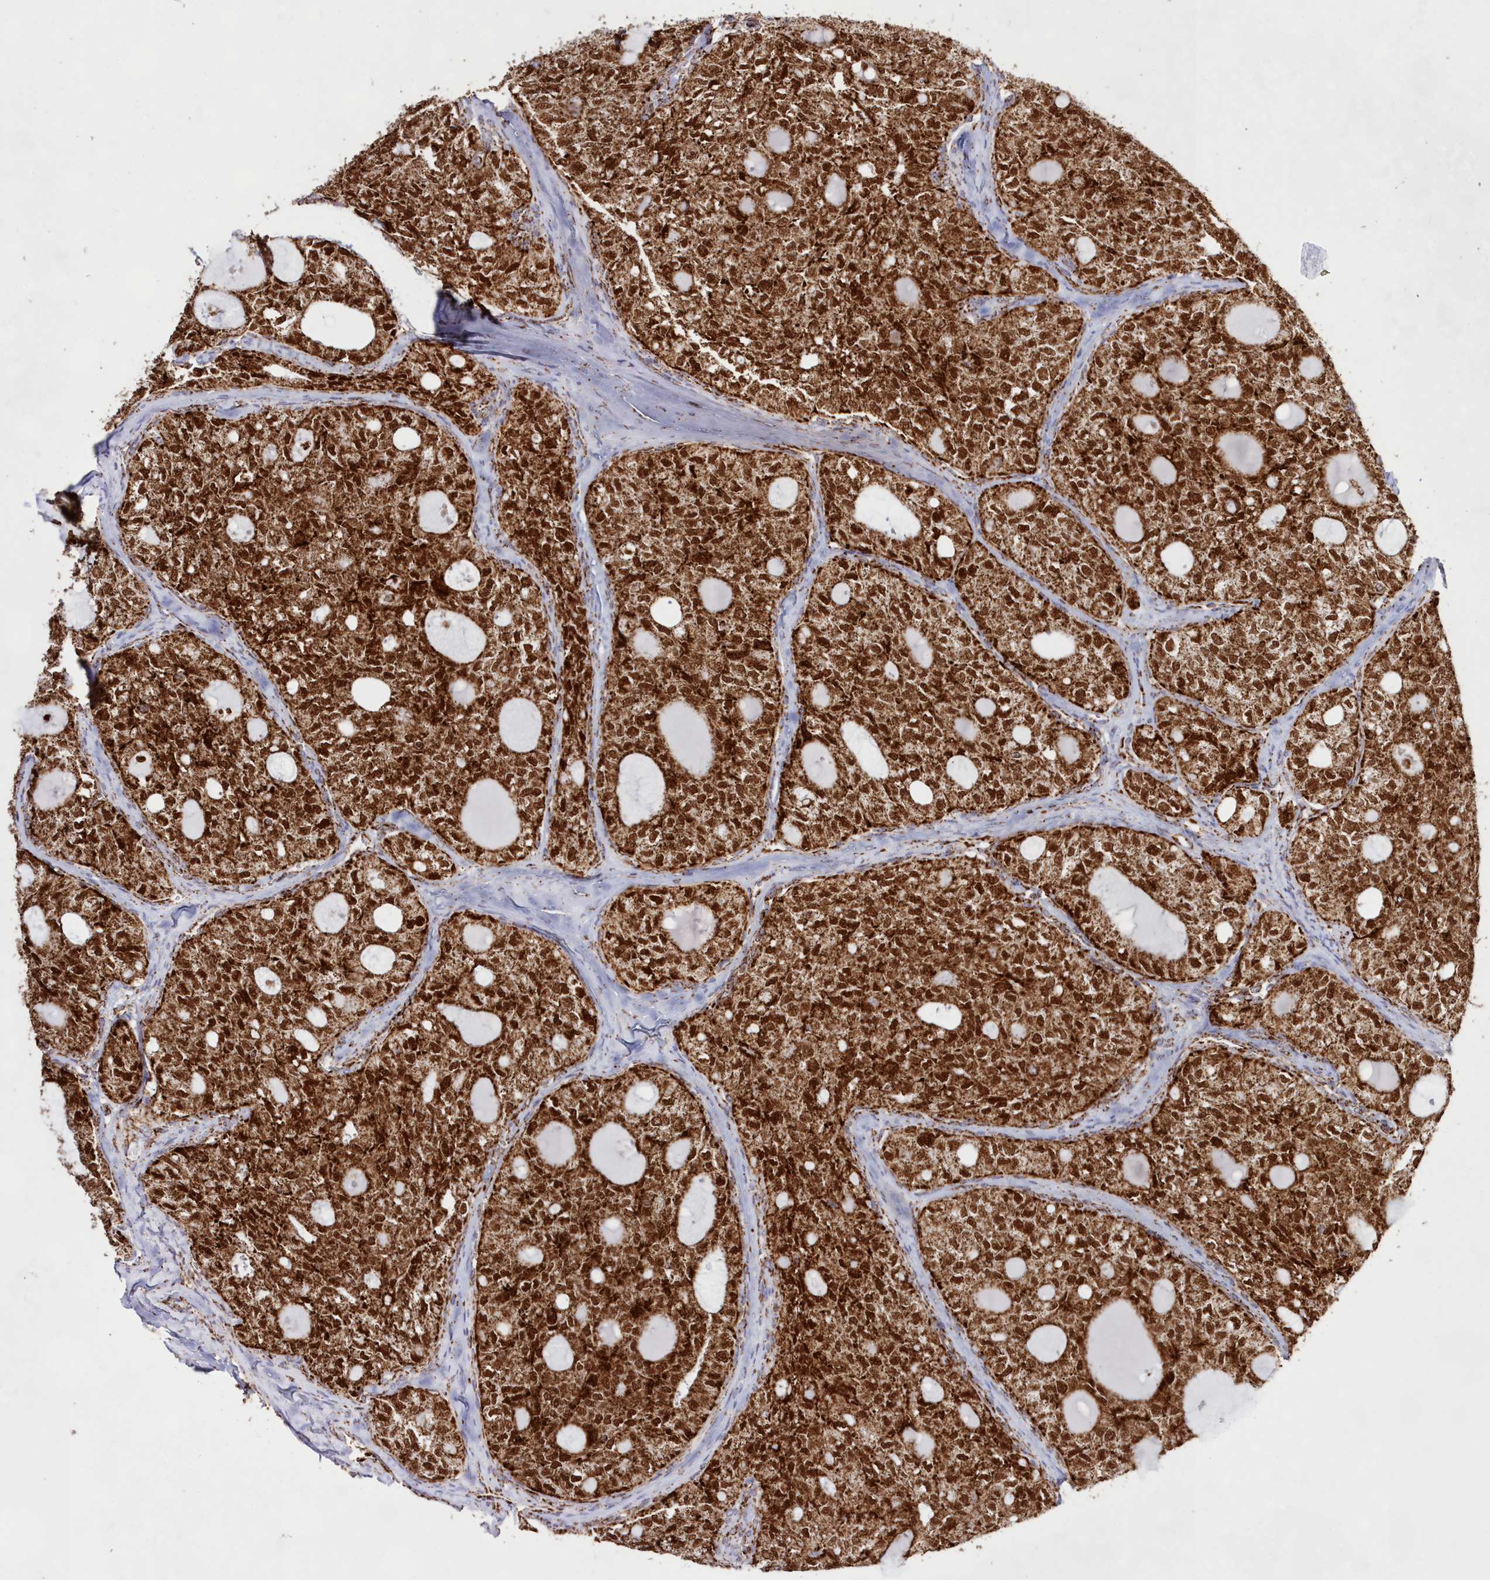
{"staining": {"intensity": "strong", "quantity": ">75%", "location": "cytoplasmic/membranous,nuclear"}, "tissue": "thyroid cancer", "cell_type": "Tumor cells", "image_type": "cancer", "snomed": [{"axis": "morphology", "description": "Follicular adenoma carcinoma, NOS"}, {"axis": "topography", "description": "Thyroid gland"}], "caption": "Brown immunohistochemical staining in thyroid cancer (follicular adenoma carcinoma) reveals strong cytoplasmic/membranous and nuclear expression in about >75% of tumor cells. Nuclei are stained in blue.", "gene": "HADHB", "patient": {"sex": "male", "age": 75}}